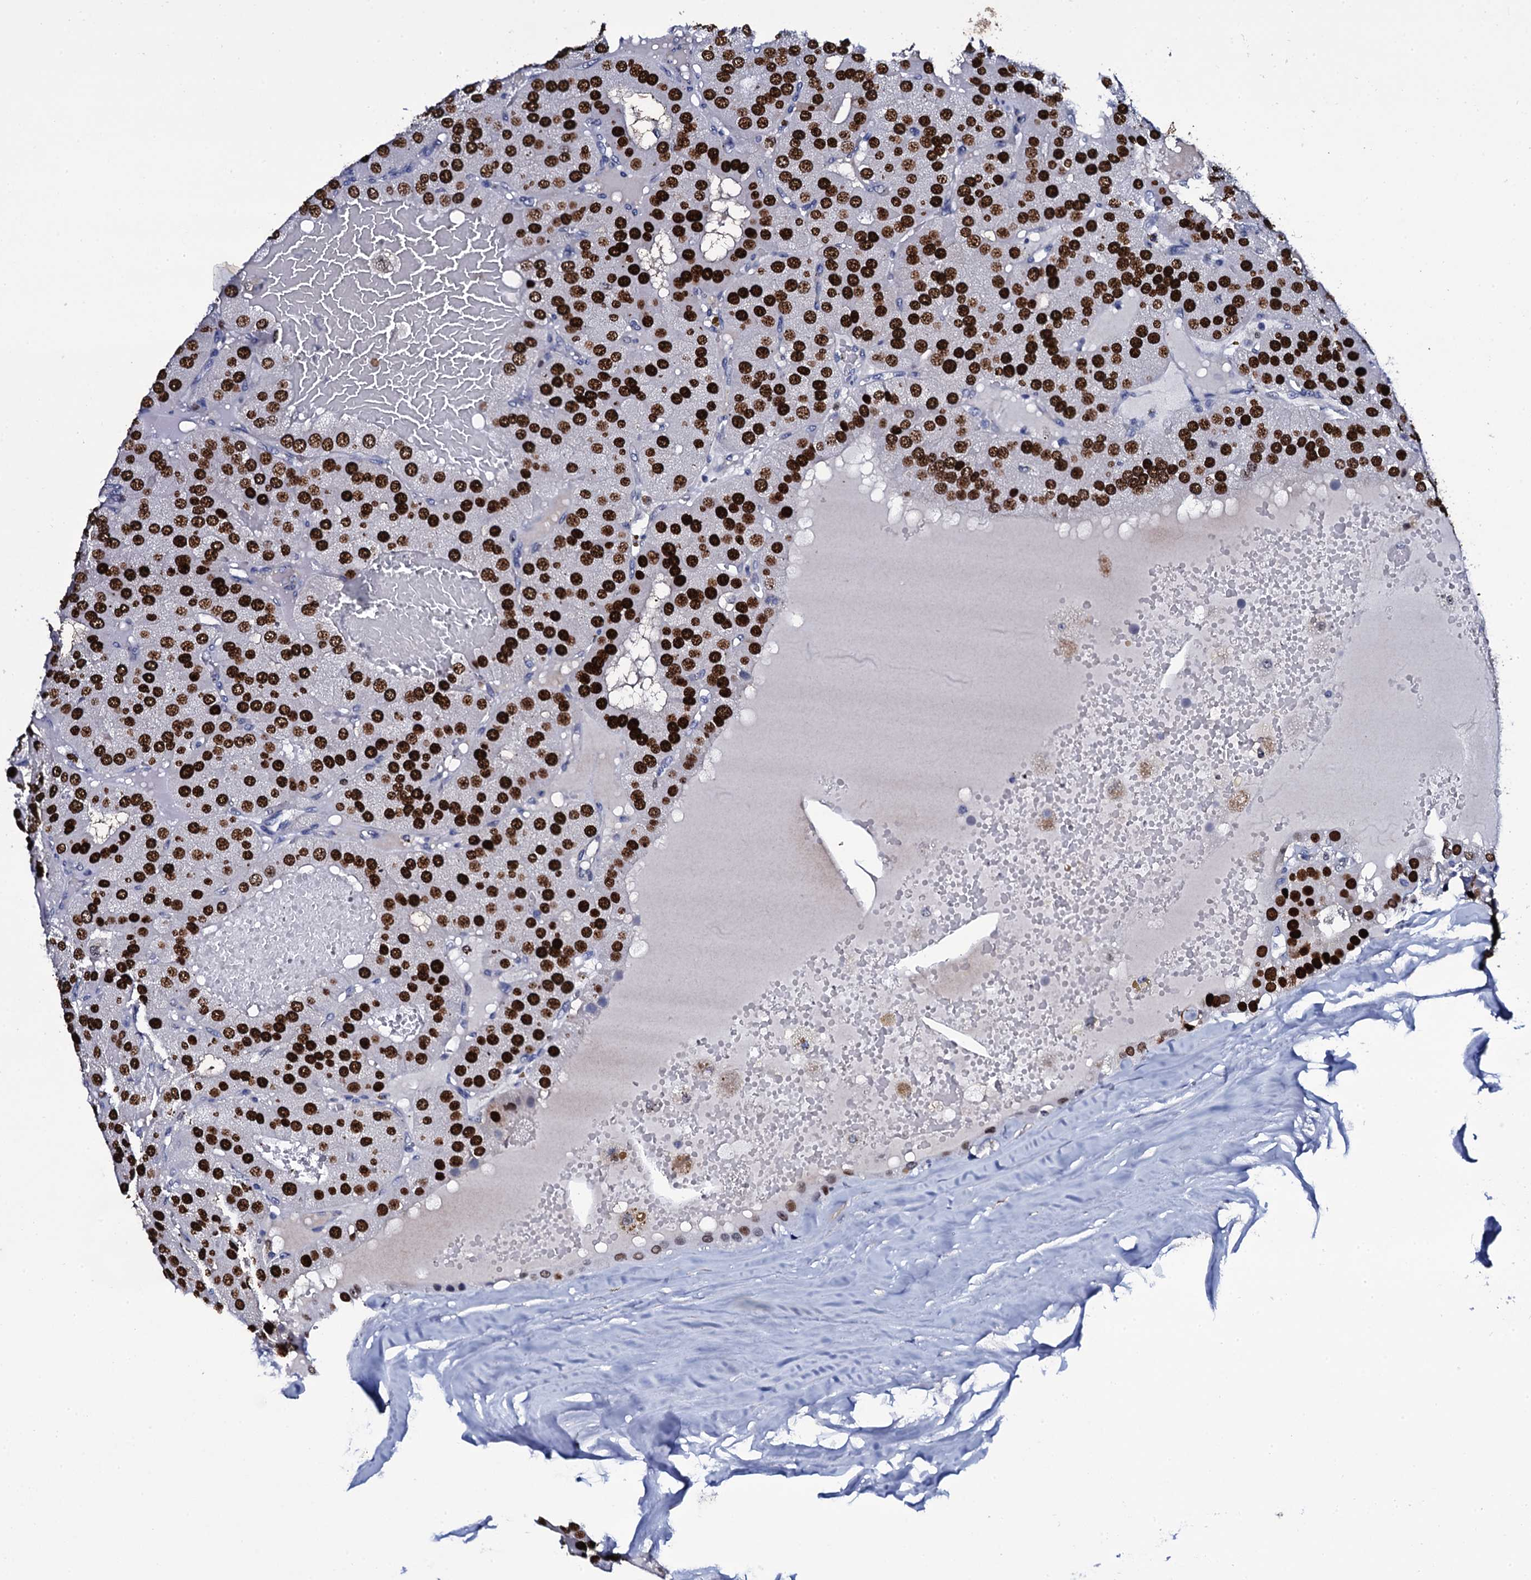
{"staining": {"intensity": "strong", "quantity": ">75%", "location": "nuclear"}, "tissue": "parathyroid gland", "cell_type": "Glandular cells", "image_type": "normal", "snomed": [{"axis": "morphology", "description": "Normal tissue, NOS"}, {"axis": "morphology", "description": "Adenoma, NOS"}, {"axis": "topography", "description": "Parathyroid gland"}], "caption": "Normal parathyroid gland displays strong nuclear staining in approximately >75% of glandular cells, visualized by immunohistochemistry.", "gene": "NPM2", "patient": {"sex": "female", "age": 86}}